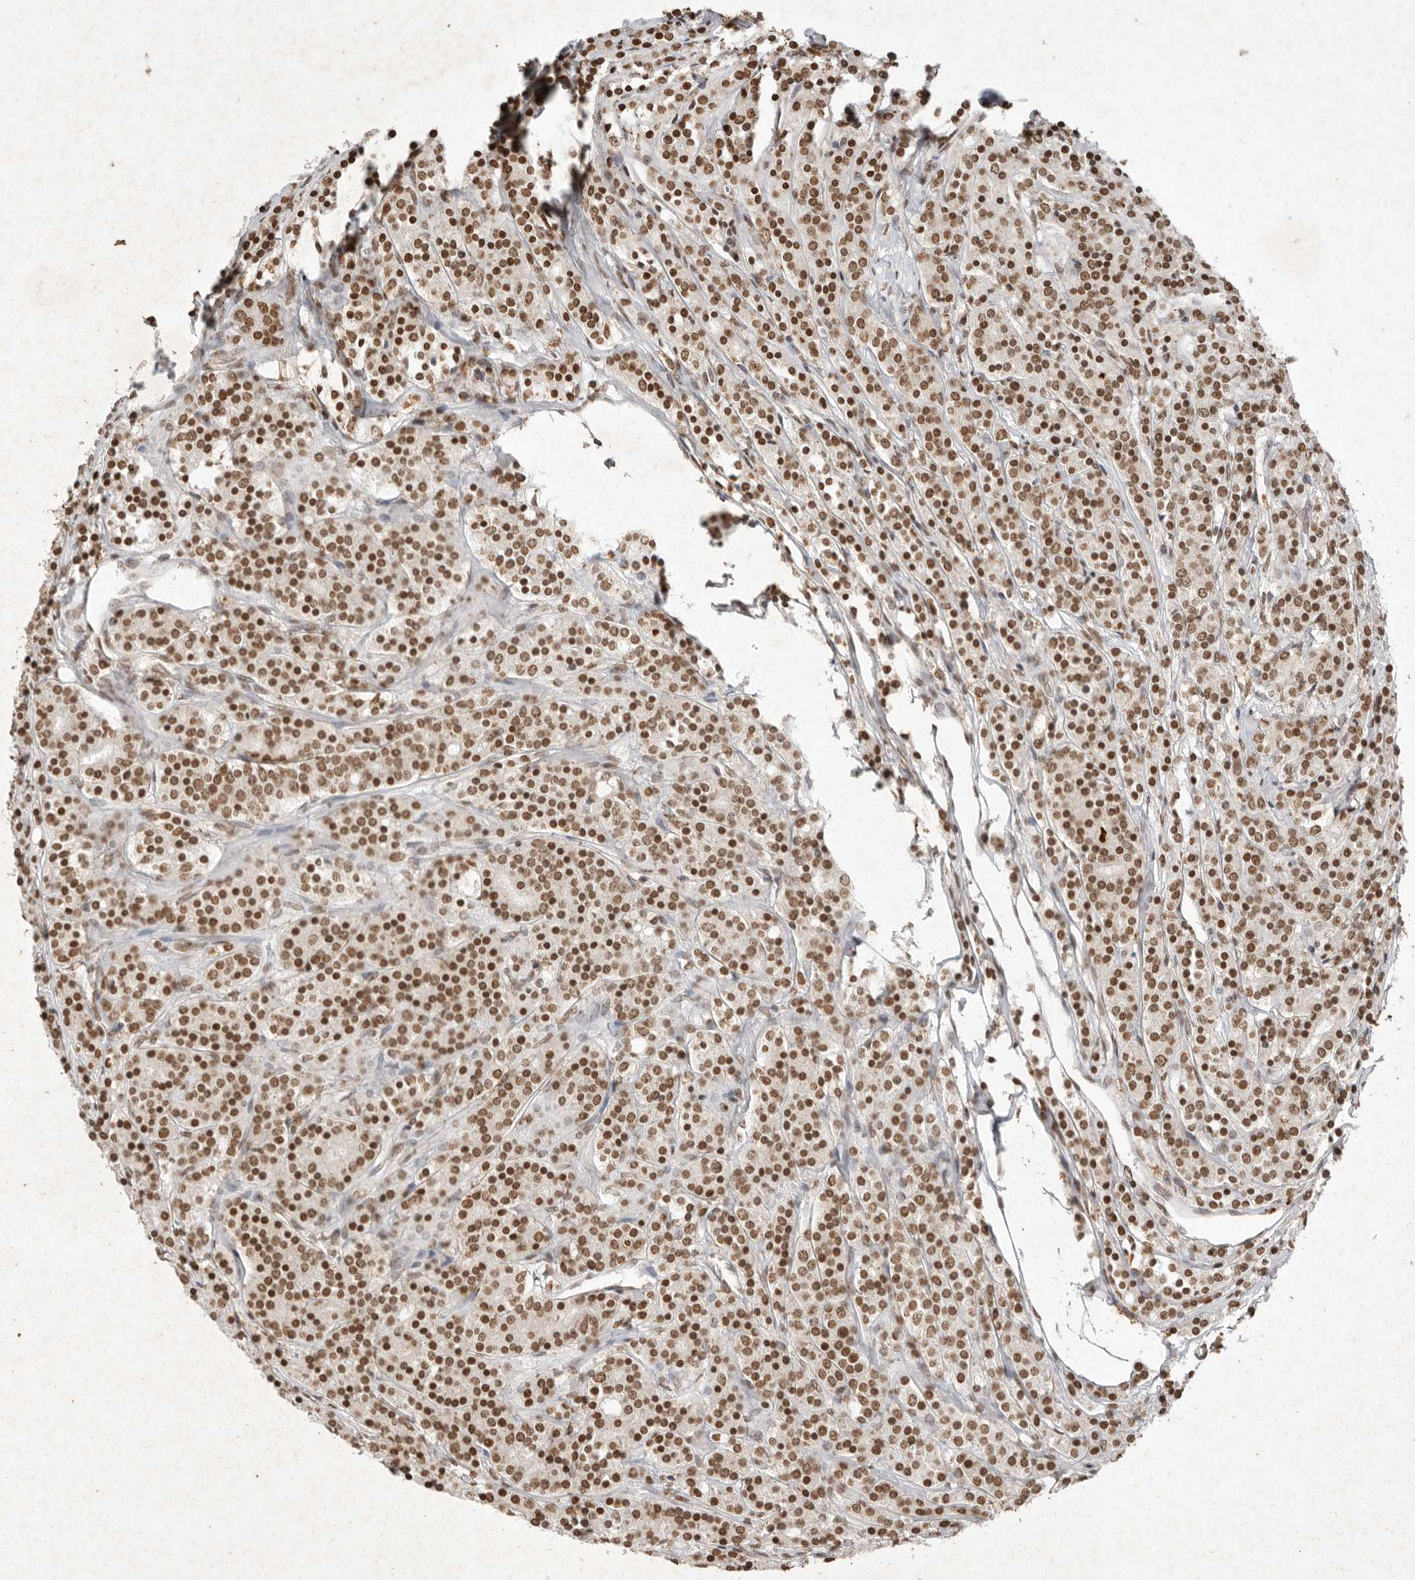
{"staining": {"intensity": "moderate", "quantity": ">75%", "location": "nuclear"}, "tissue": "prostate cancer", "cell_type": "Tumor cells", "image_type": "cancer", "snomed": [{"axis": "morphology", "description": "Adenocarcinoma, High grade"}, {"axis": "topography", "description": "Prostate"}], "caption": "Immunohistochemical staining of prostate adenocarcinoma (high-grade) shows moderate nuclear protein staining in approximately >75% of tumor cells.", "gene": "NKX3-2", "patient": {"sex": "male", "age": 62}}